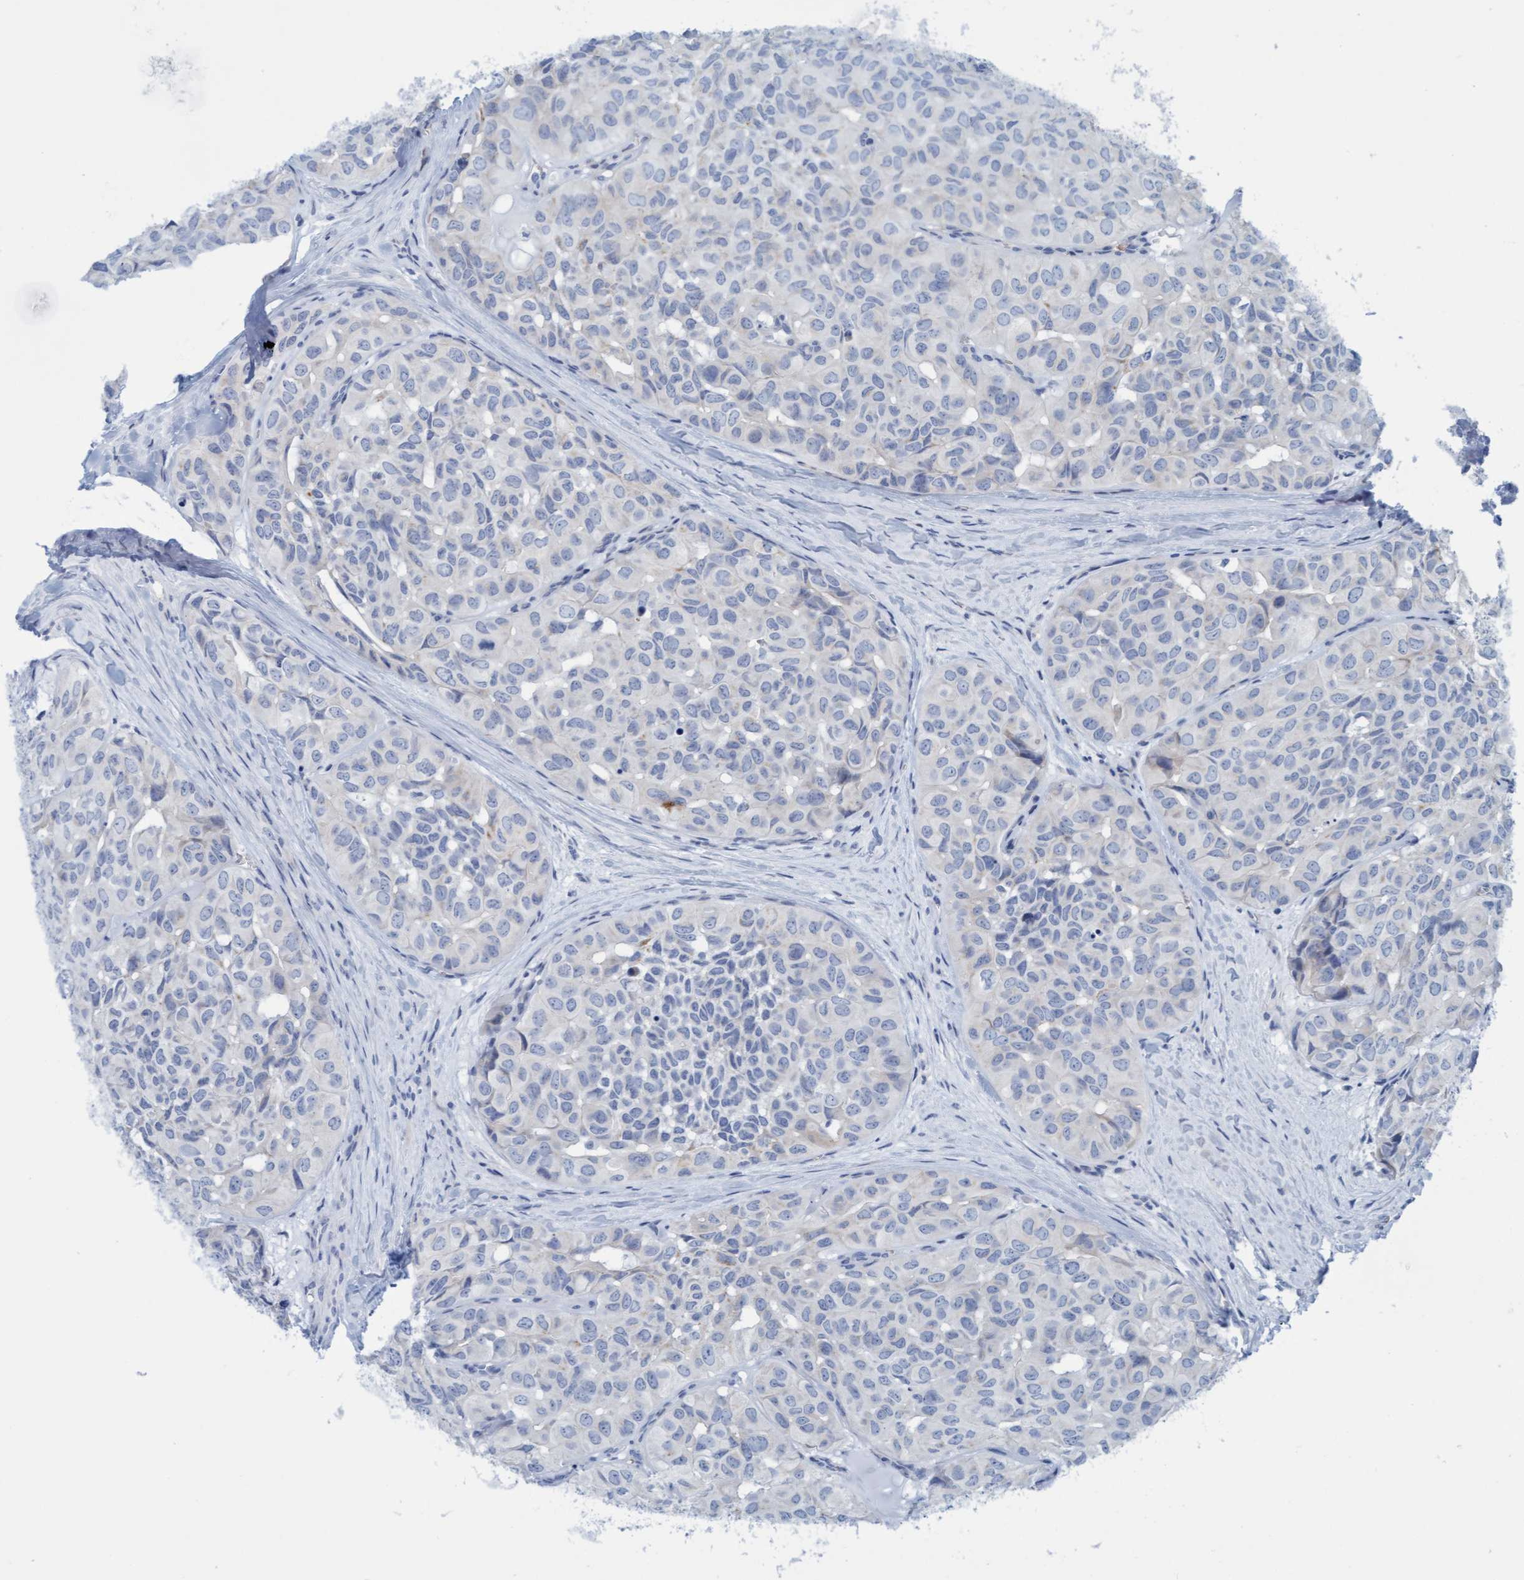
{"staining": {"intensity": "negative", "quantity": "none", "location": "none"}, "tissue": "head and neck cancer", "cell_type": "Tumor cells", "image_type": "cancer", "snomed": [{"axis": "morphology", "description": "Adenocarcinoma, NOS"}, {"axis": "topography", "description": "Salivary gland, NOS"}, {"axis": "topography", "description": "Head-Neck"}], "caption": "This is an IHC histopathology image of human adenocarcinoma (head and neck). There is no expression in tumor cells.", "gene": "P2RX5", "patient": {"sex": "female", "age": 76}}